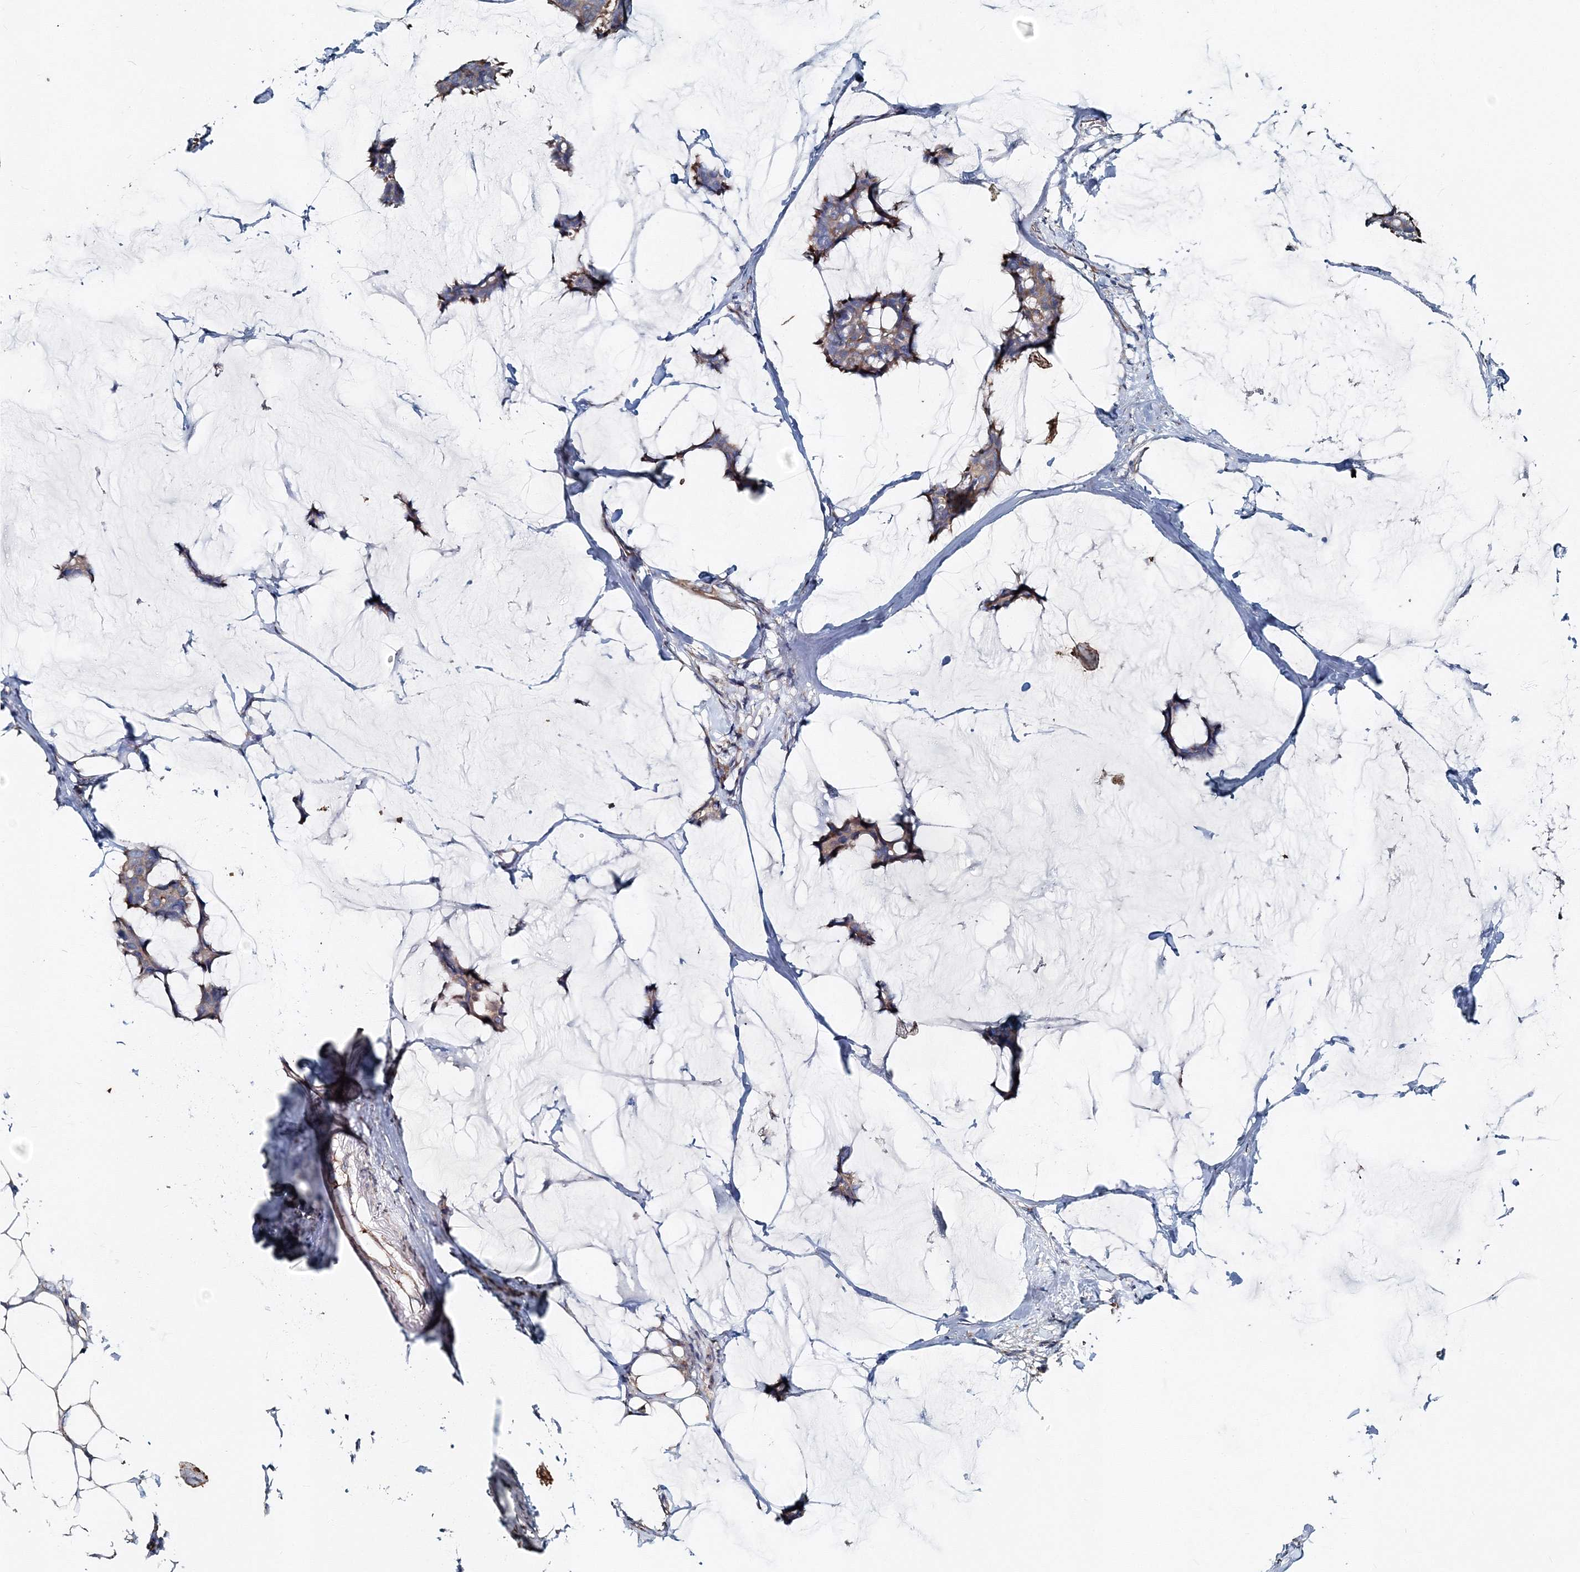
{"staining": {"intensity": "moderate", "quantity": ">75%", "location": "cytoplasmic/membranous"}, "tissue": "breast cancer", "cell_type": "Tumor cells", "image_type": "cancer", "snomed": [{"axis": "morphology", "description": "Duct carcinoma"}, {"axis": "topography", "description": "Breast"}], "caption": "Human breast intraductal carcinoma stained for a protein (brown) reveals moderate cytoplasmic/membranous positive positivity in about >75% of tumor cells.", "gene": "MPHOSPH9", "patient": {"sex": "female", "age": 93}}